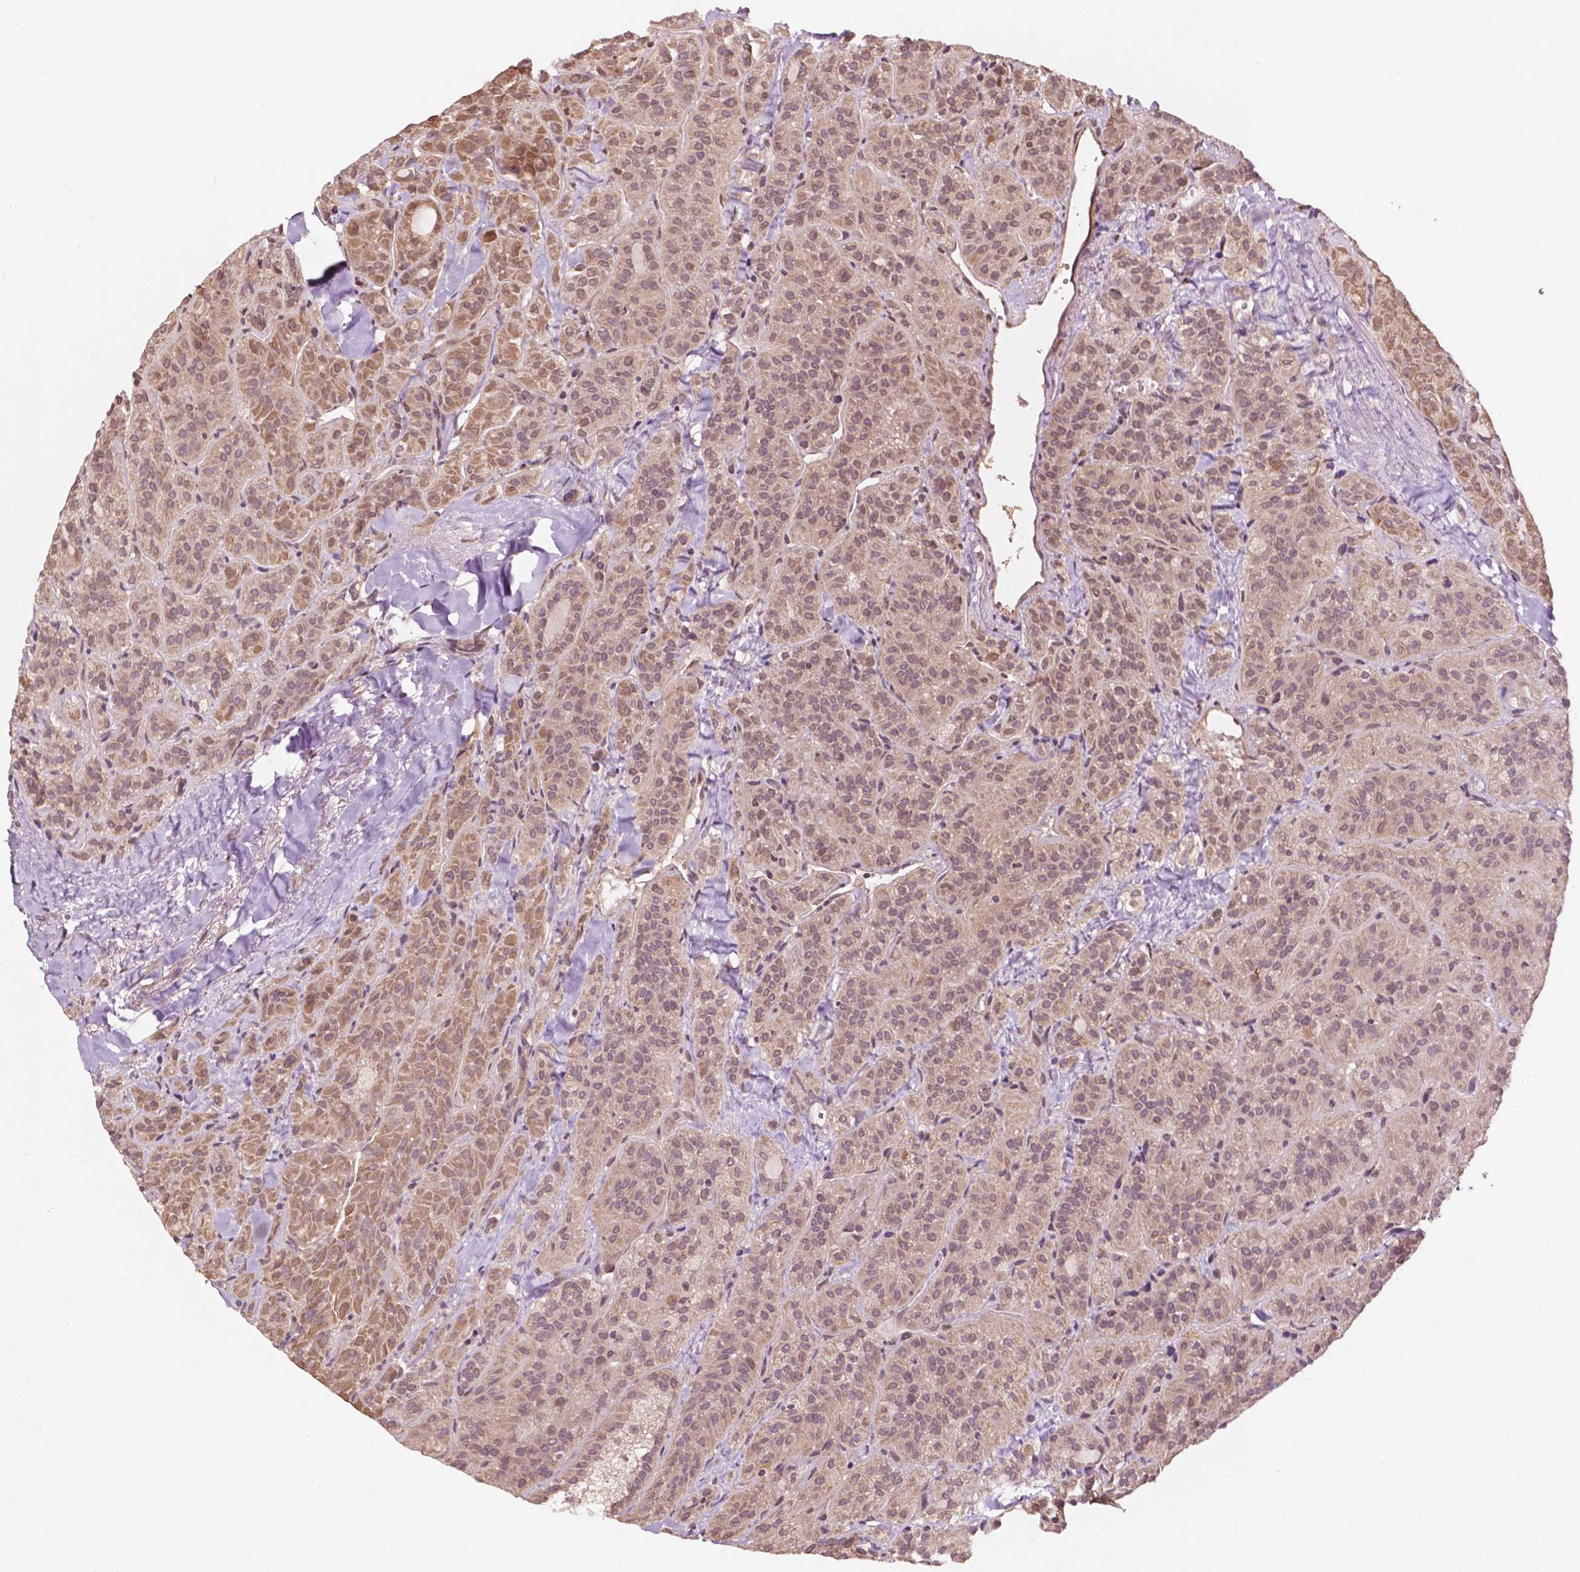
{"staining": {"intensity": "moderate", "quantity": "25%-75%", "location": "cytoplasmic/membranous"}, "tissue": "thyroid cancer", "cell_type": "Tumor cells", "image_type": "cancer", "snomed": [{"axis": "morphology", "description": "Papillary adenocarcinoma, NOS"}, {"axis": "topography", "description": "Thyroid gland"}], "caption": "Thyroid cancer (papillary adenocarcinoma) stained with DAB (3,3'-diaminobenzidine) immunohistochemistry (IHC) reveals medium levels of moderate cytoplasmic/membranous staining in about 25%-75% of tumor cells.", "gene": "CDC42BPA", "patient": {"sex": "female", "age": 45}}